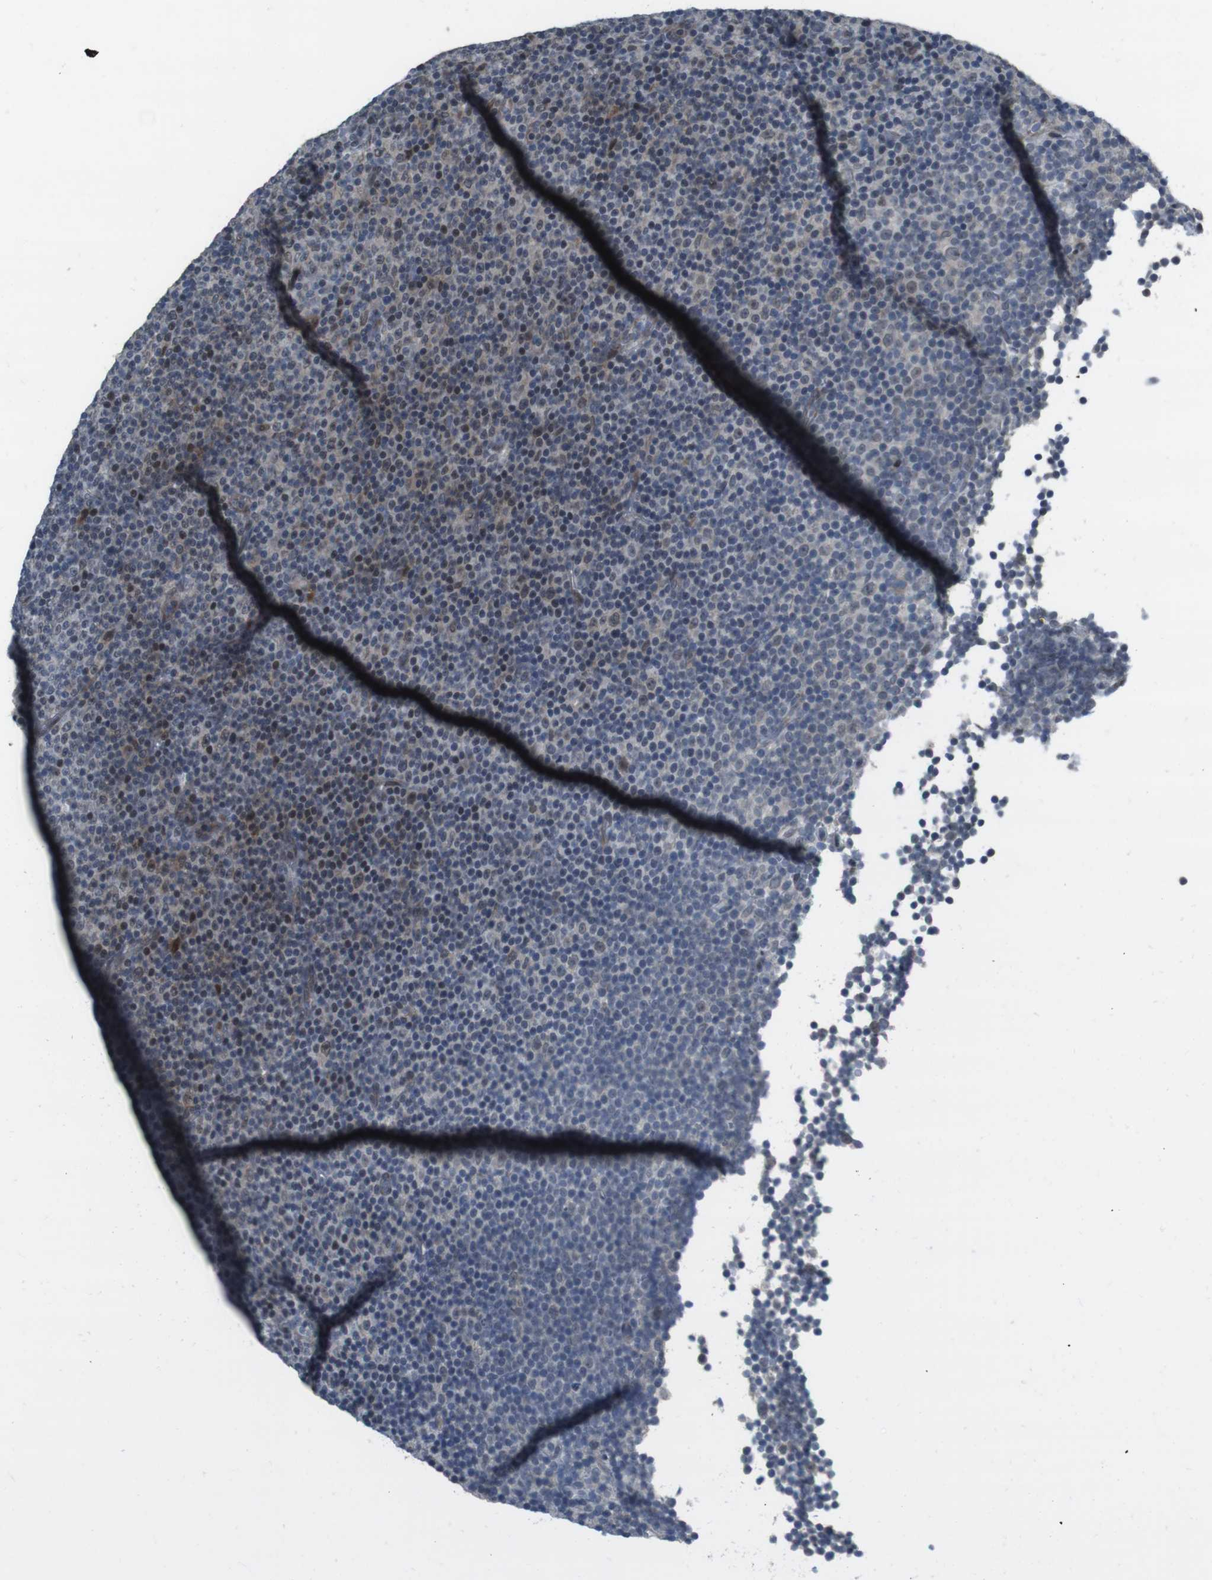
{"staining": {"intensity": "weak", "quantity": "25%-75%", "location": "nuclear"}, "tissue": "lymphoma", "cell_type": "Tumor cells", "image_type": "cancer", "snomed": [{"axis": "morphology", "description": "Malignant lymphoma, non-Hodgkin's type, Low grade"}, {"axis": "topography", "description": "Lymph node"}], "caption": "A low amount of weak nuclear positivity is appreciated in about 25%-75% of tumor cells in malignant lymphoma, non-Hodgkin's type (low-grade) tissue.", "gene": "PBRM1", "patient": {"sex": "female", "age": 67}}